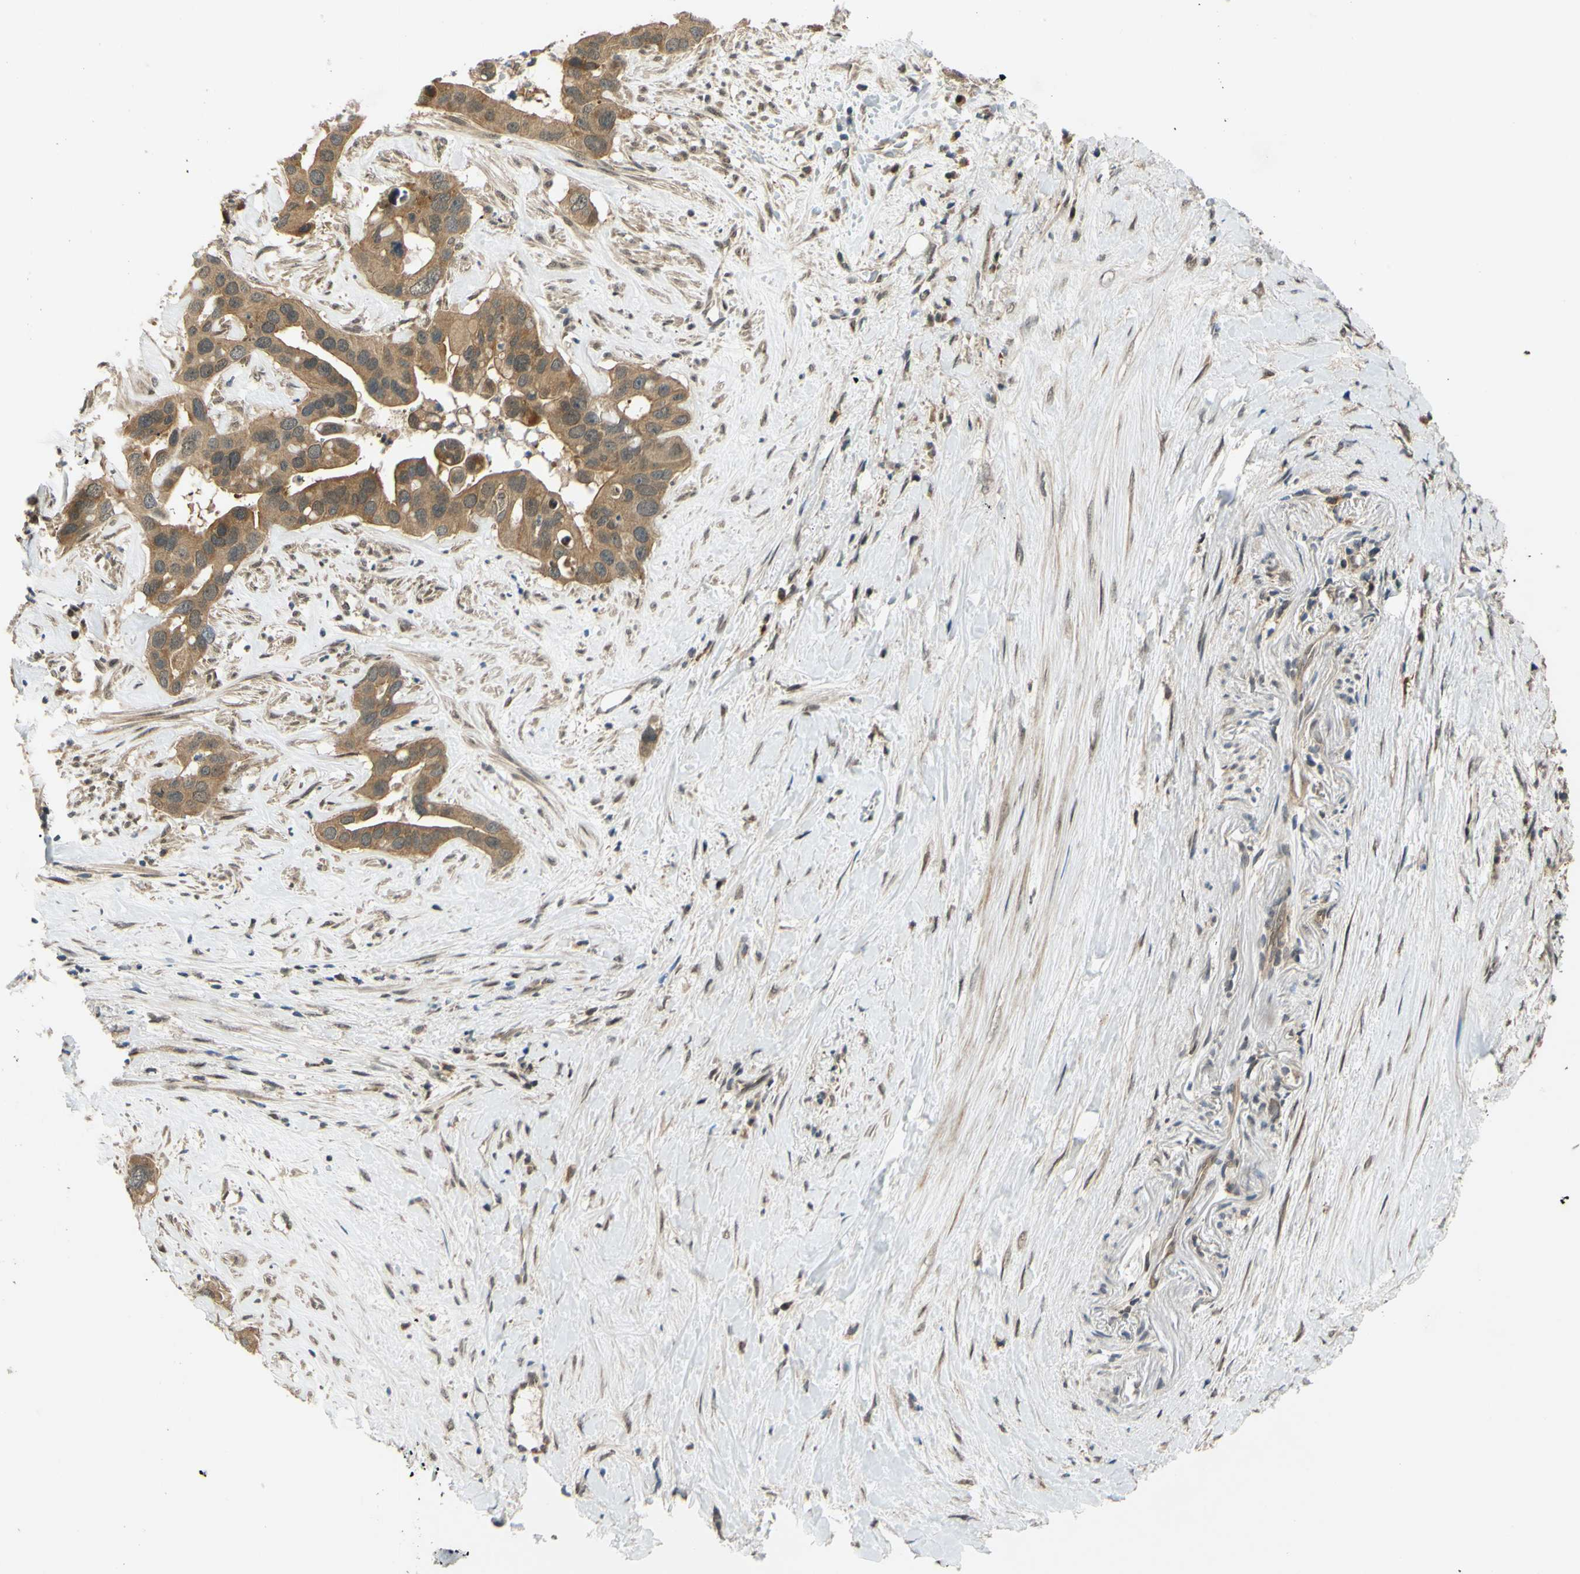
{"staining": {"intensity": "moderate", "quantity": ">75%", "location": "cytoplasmic/membranous"}, "tissue": "liver cancer", "cell_type": "Tumor cells", "image_type": "cancer", "snomed": [{"axis": "morphology", "description": "Cholangiocarcinoma"}, {"axis": "topography", "description": "Liver"}], "caption": "A medium amount of moderate cytoplasmic/membranous staining is identified in about >75% of tumor cells in liver cancer tissue.", "gene": "ABCC8", "patient": {"sex": "female", "age": 65}}